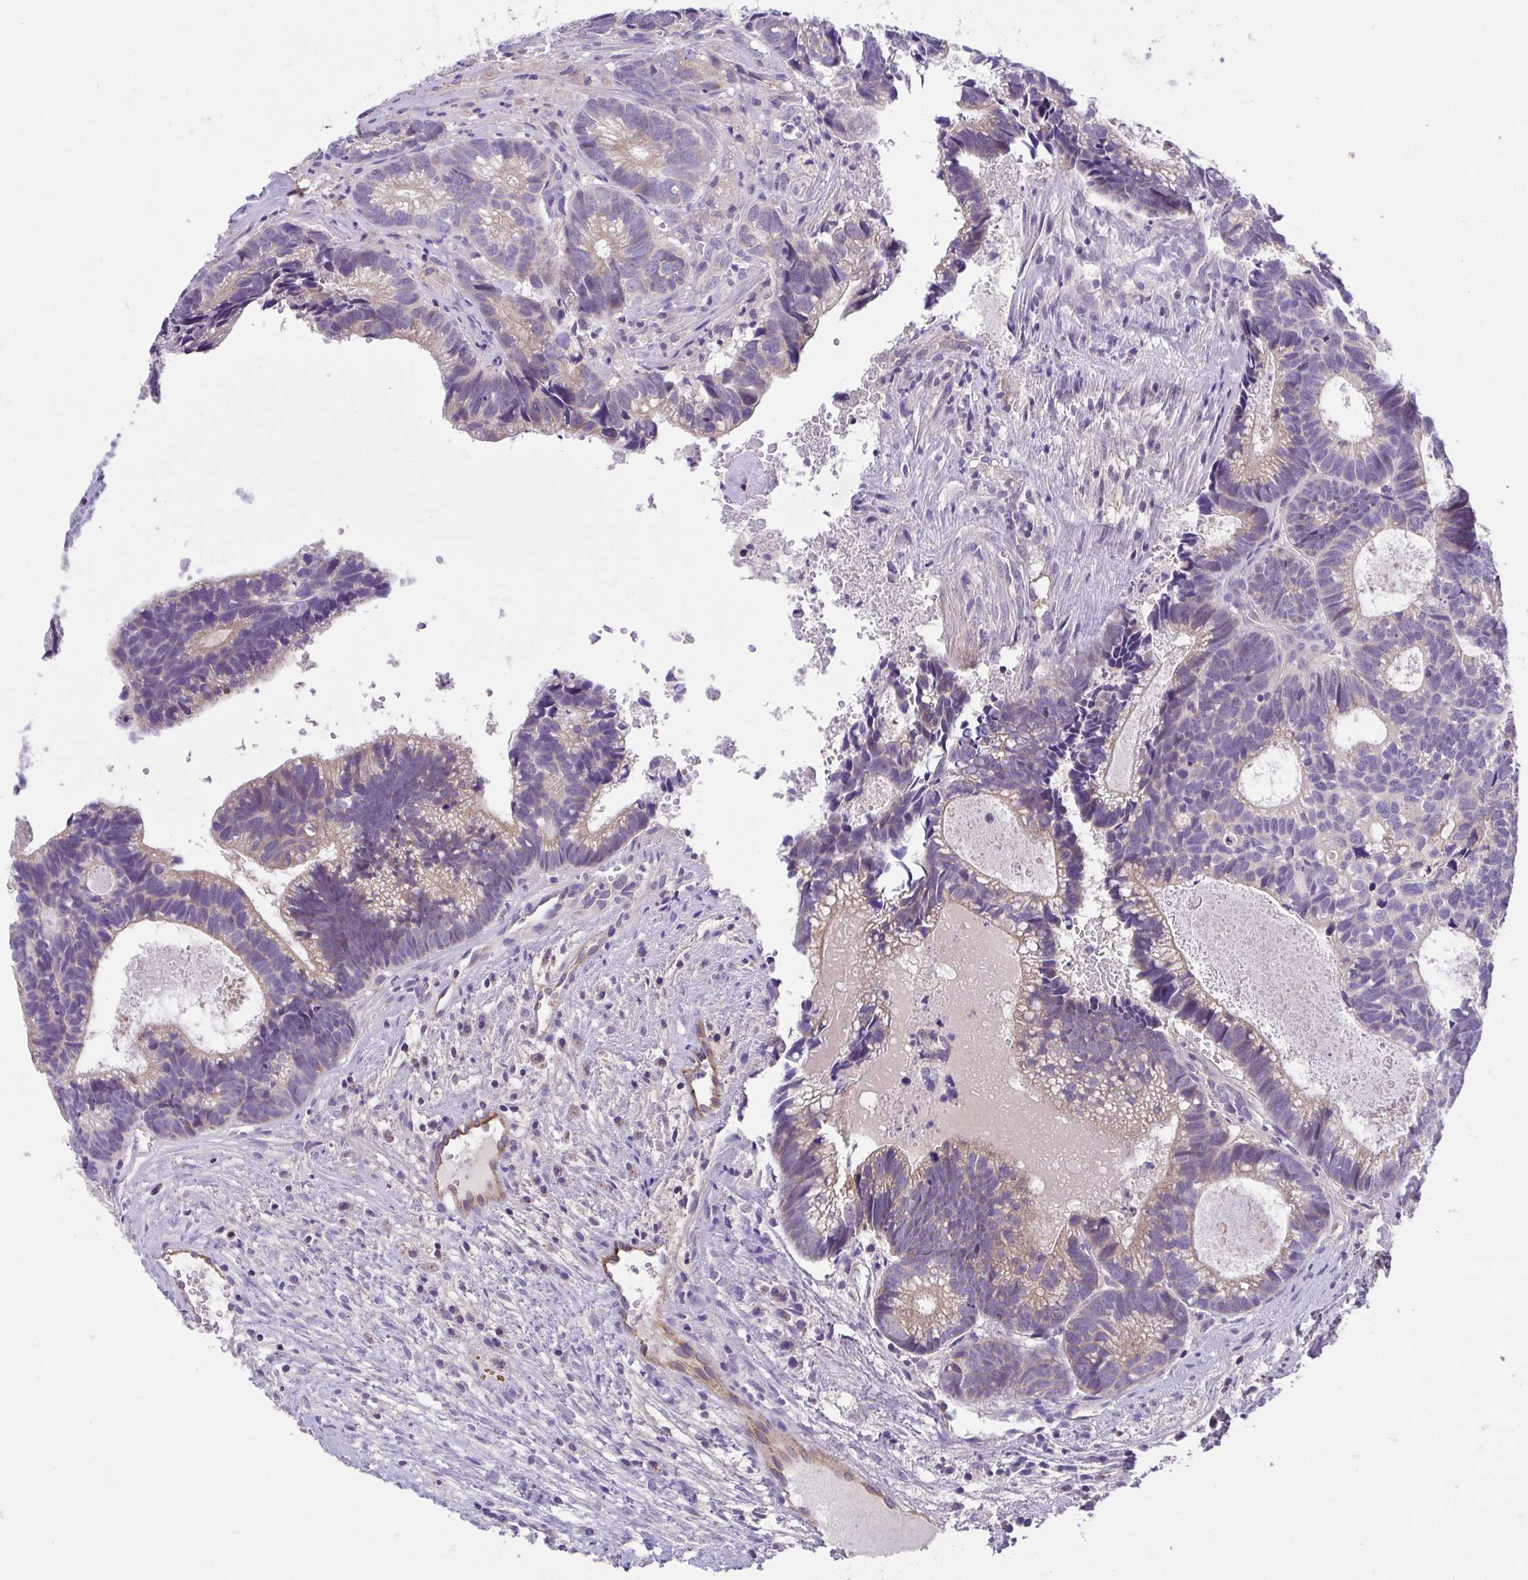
{"staining": {"intensity": "weak", "quantity": "25%-75%", "location": "cytoplasmic/membranous"}, "tissue": "head and neck cancer", "cell_type": "Tumor cells", "image_type": "cancer", "snomed": [{"axis": "morphology", "description": "Adenocarcinoma, NOS"}, {"axis": "topography", "description": "Head-Neck"}], "caption": "The photomicrograph reveals staining of head and neck cancer, revealing weak cytoplasmic/membranous protein expression (brown color) within tumor cells. Immunohistochemistry stains the protein in brown and the nuclei are stained blue.", "gene": "SLC13A1", "patient": {"sex": "male", "age": 62}}